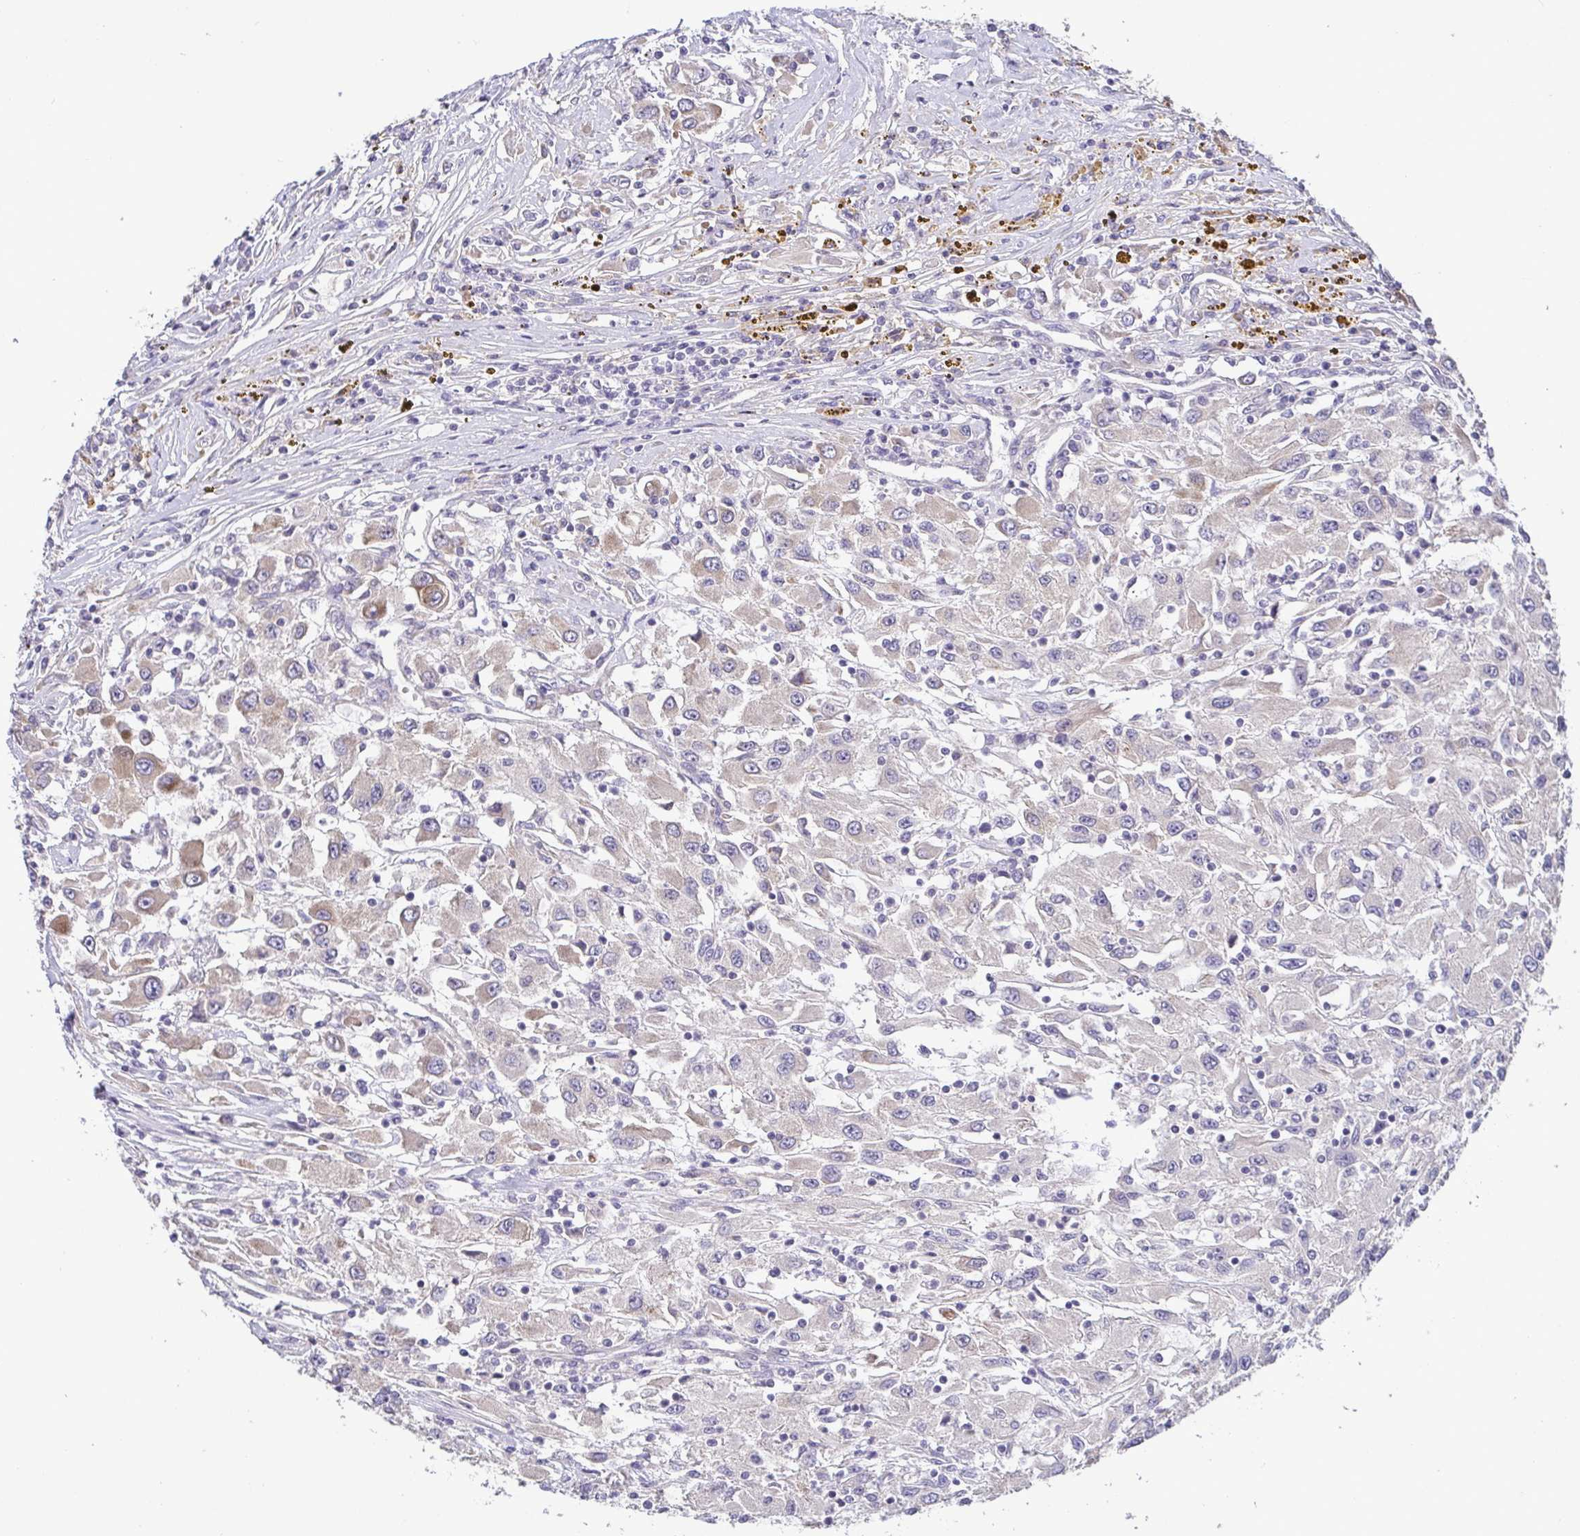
{"staining": {"intensity": "weak", "quantity": "<25%", "location": "cytoplasmic/membranous"}, "tissue": "renal cancer", "cell_type": "Tumor cells", "image_type": "cancer", "snomed": [{"axis": "morphology", "description": "Adenocarcinoma, NOS"}, {"axis": "topography", "description": "Kidney"}], "caption": "Human renal cancer (adenocarcinoma) stained for a protein using immunohistochemistry (IHC) shows no positivity in tumor cells.", "gene": "LMF2", "patient": {"sex": "female", "age": 67}}